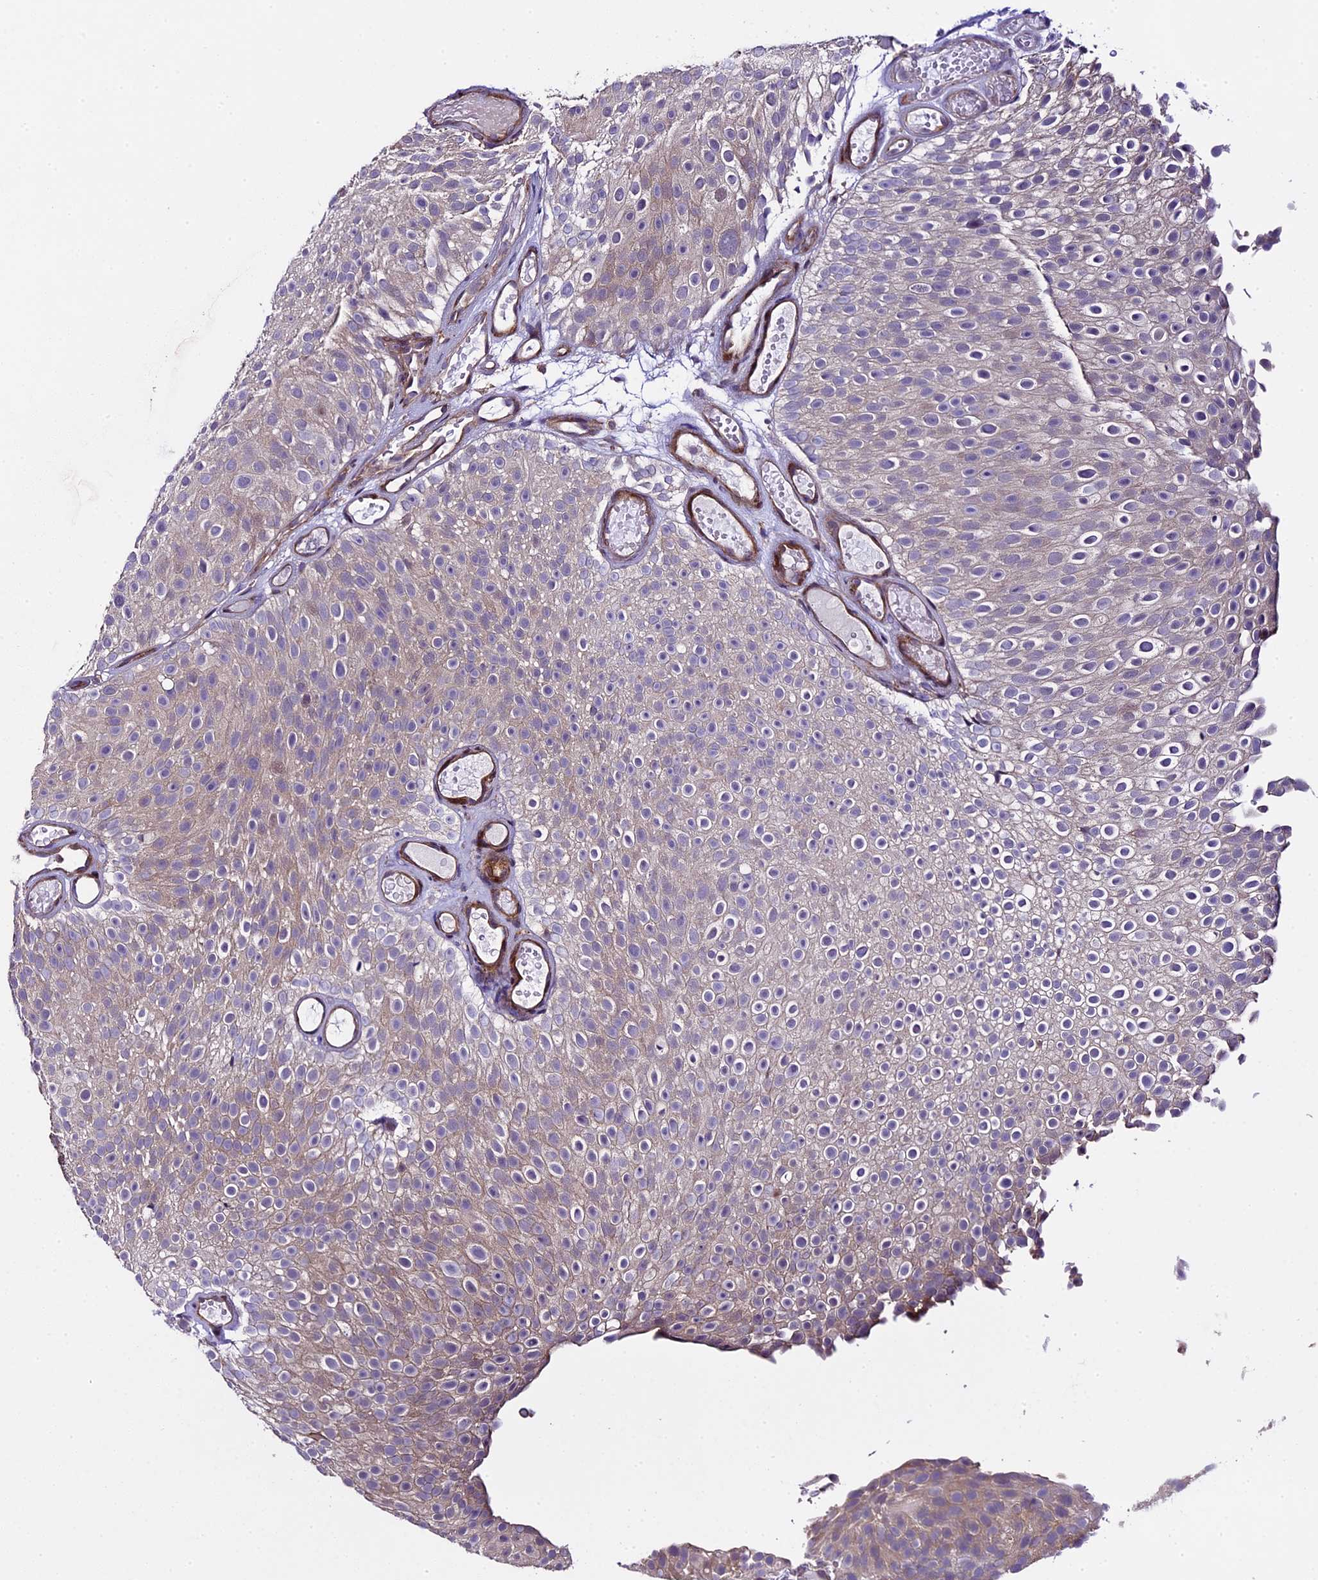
{"staining": {"intensity": "weak", "quantity": "<25%", "location": "cytoplasmic/membranous"}, "tissue": "urothelial cancer", "cell_type": "Tumor cells", "image_type": "cancer", "snomed": [{"axis": "morphology", "description": "Urothelial carcinoma, Low grade"}, {"axis": "topography", "description": "Urinary bladder"}], "caption": "Histopathology image shows no protein positivity in tumor cells of urothelial cancer tissue.", "gene": "SPIRE1", "patient": {"sex": "male", "age": 78}}